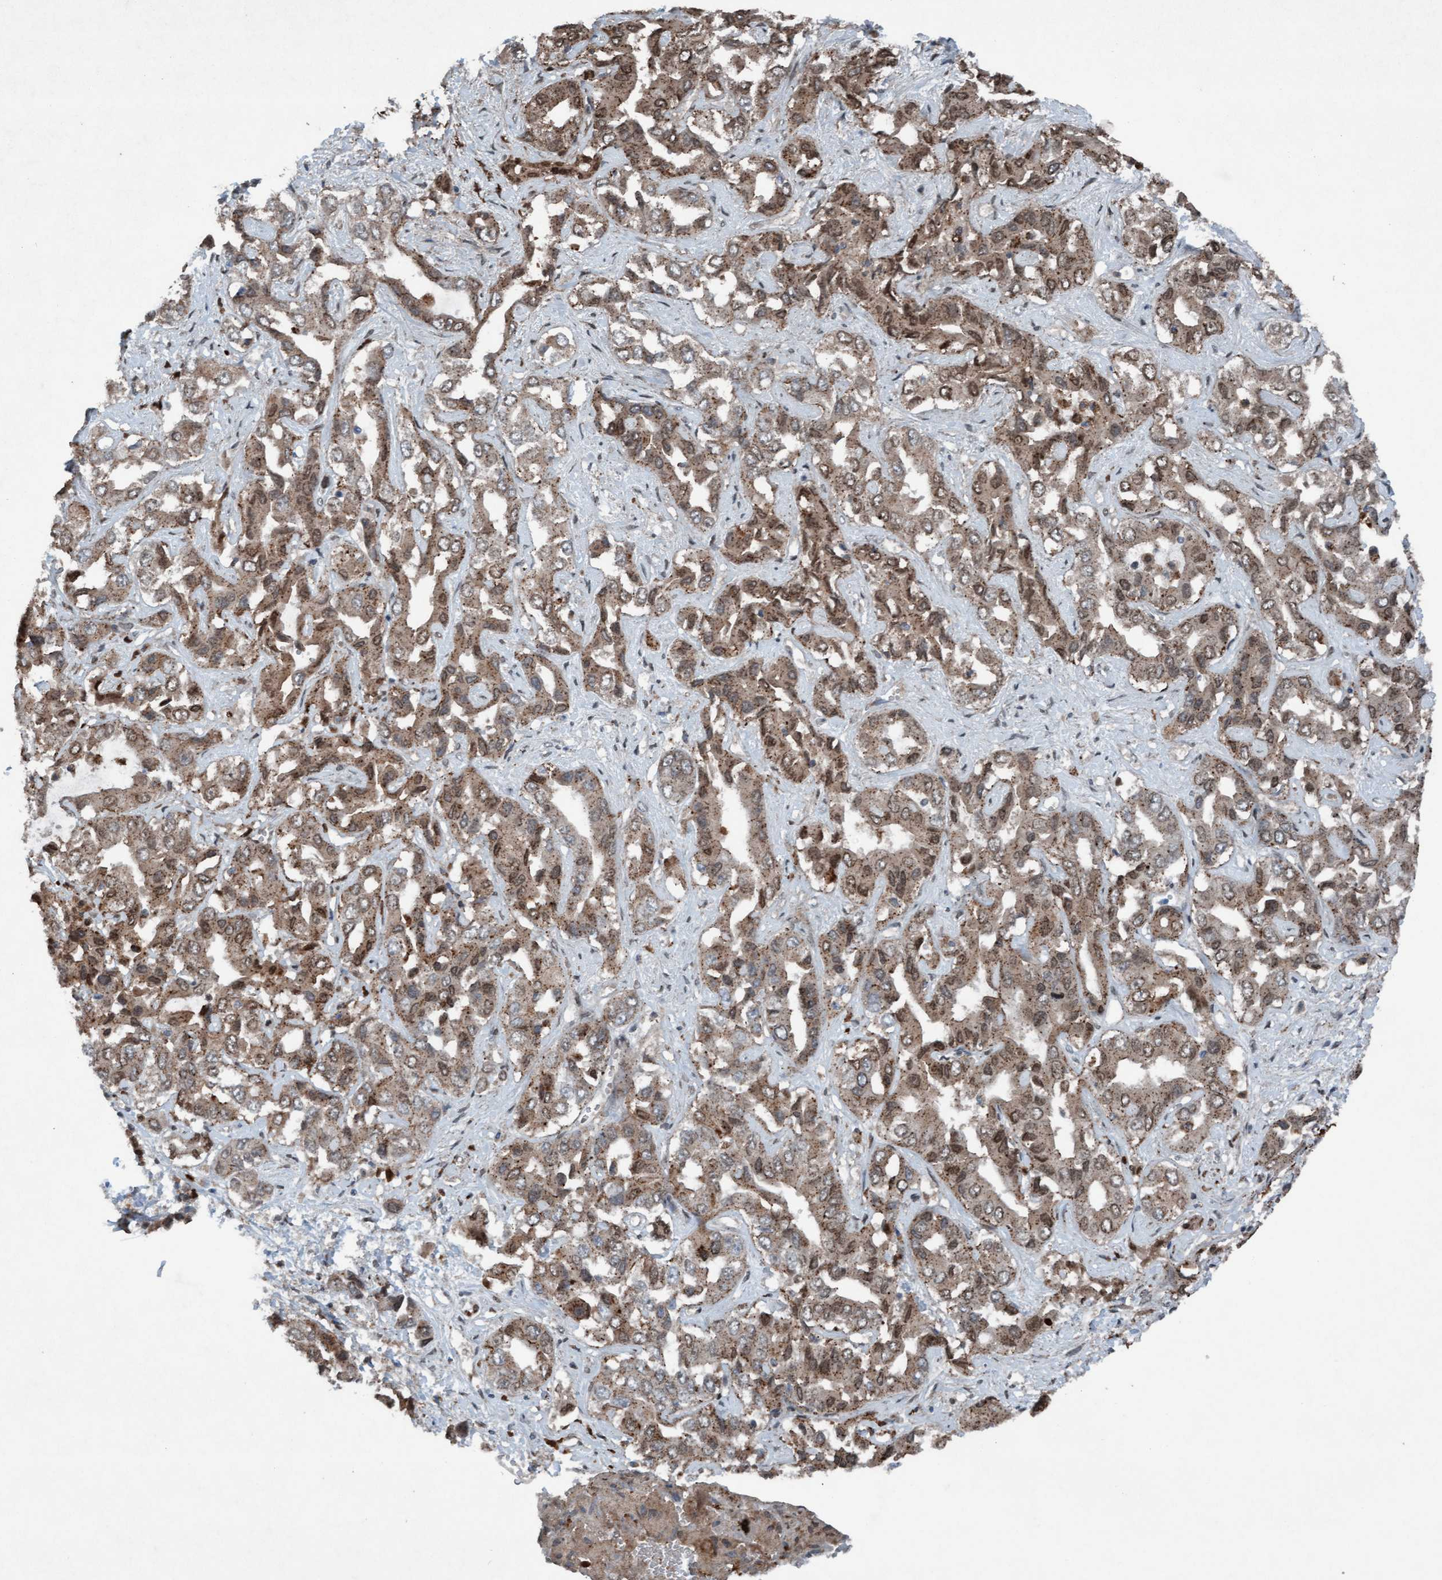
{"staining": {"intensity": "moderate", "quantity": ">75%", "location": "cytoplasmic/membranous,nuclear"}, "tissue": "liver cancer", "cell_type": "Tumor cells", "image_type": "cancer", "snomed": [{"axis": "morphology", "description": "Cholangiocarcinoma"}, {"axis": "topography", "description": "Liver"}], "caption": "Liver cancer stained with a protein marker displays moderate staining in tumor cells.", "gene": "PLXNB2", "patient": {"sex": "female", "age": 52}}